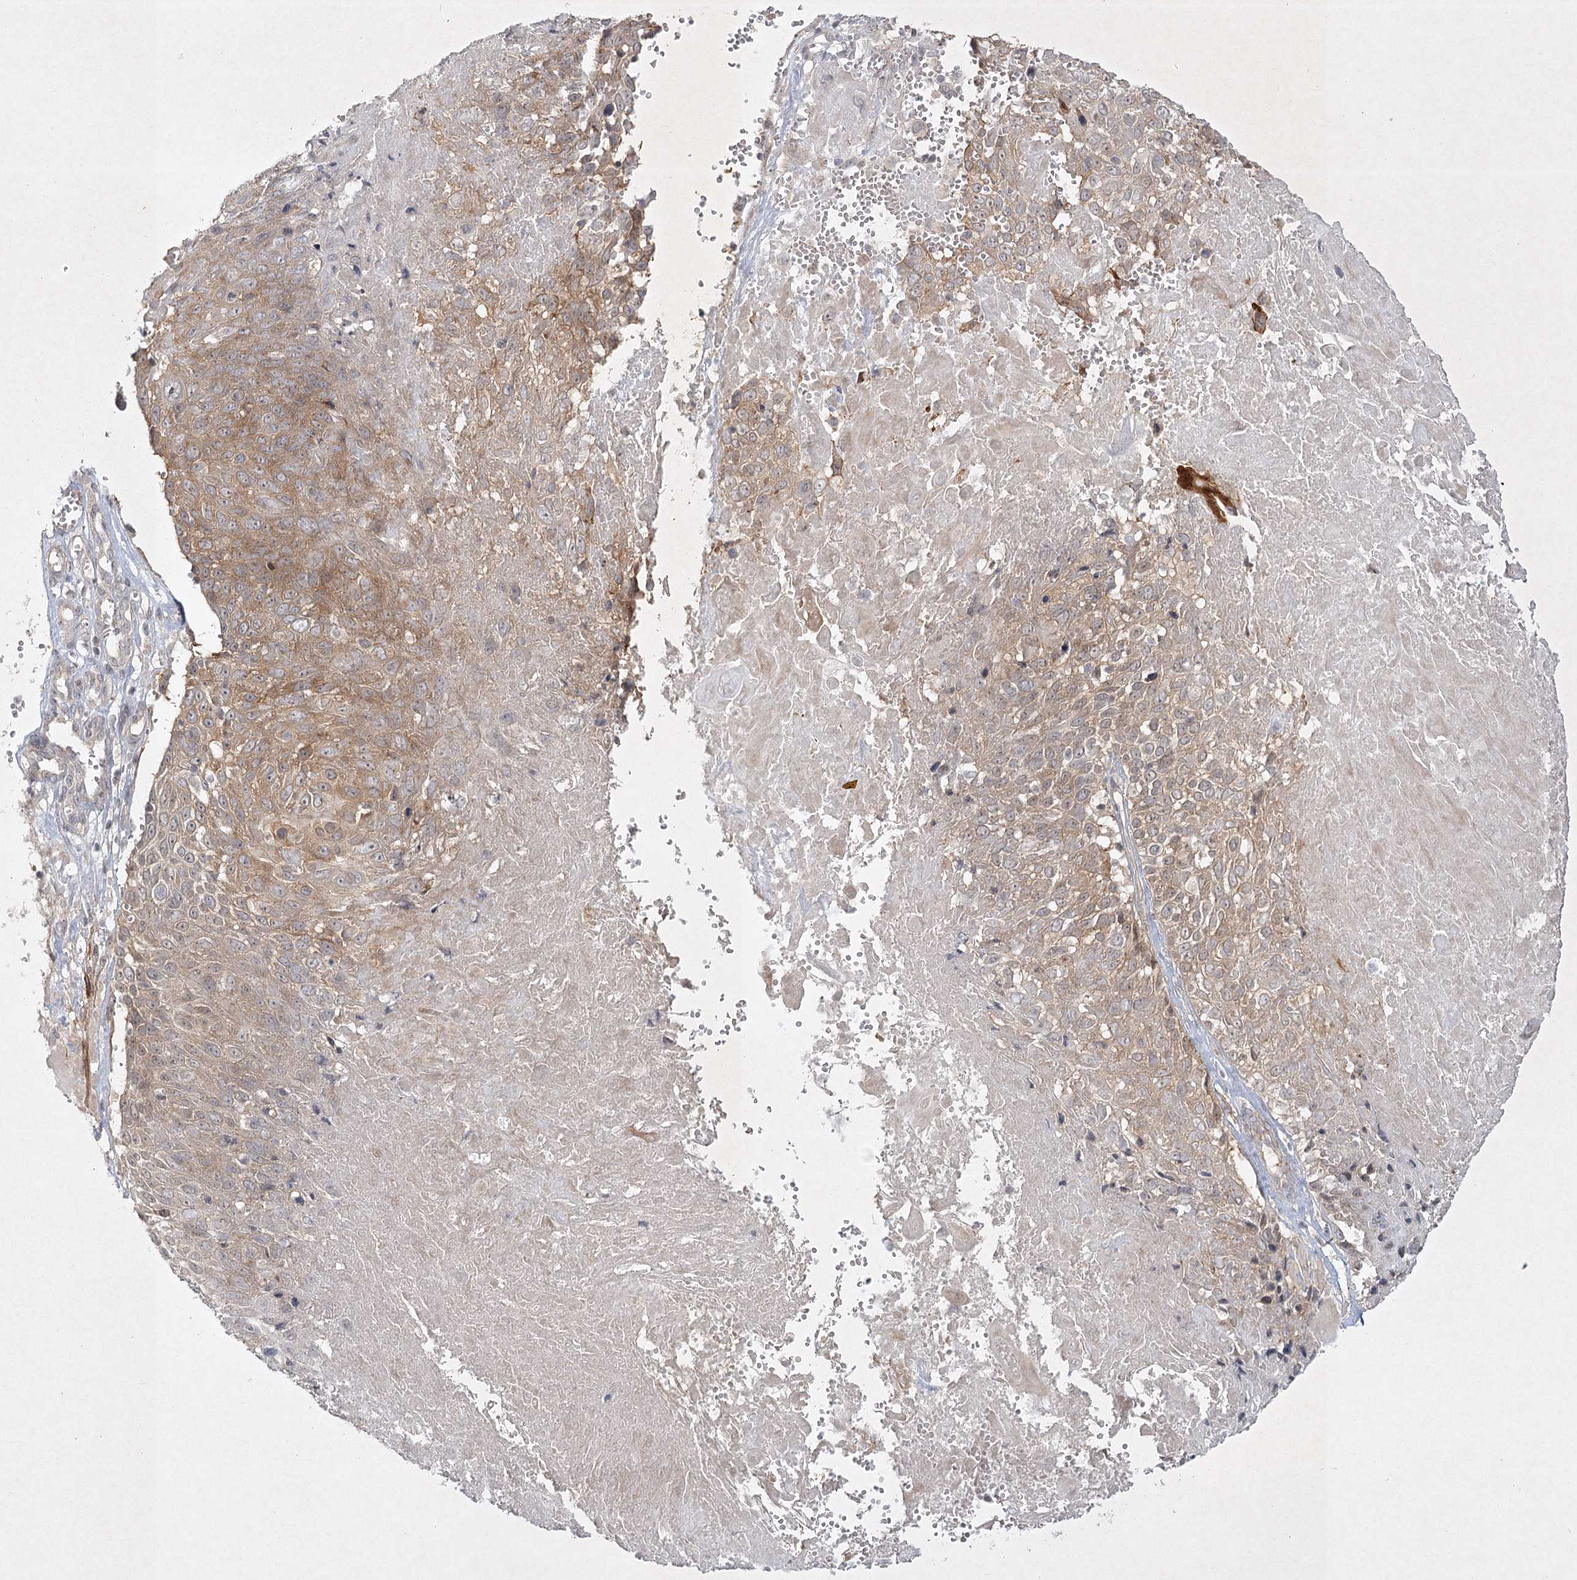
{"staining": {"intensity": "moderate", "quantity": "25%-75%", "location": "cytoplasmic/membranous"}, "tissue": "cervical cancer", "cell_type": "Tumor cells", "image_type": "cancer", "snomed": [{"axis": "morphology", "description": "Squamous cell carcinoma, NOS"}, {"axis": "topography", "description": "Cervix"}], "caption": "IHC image of squamous cell carcinoma (cervical) stained for a protein (brown), which displays medium levels of moderate cytoplasmic/membranous positivity in about 25%-75% of tumor cells.", "gene": "SH2D3A", "patient": {"sex": "female", "age": 74}}